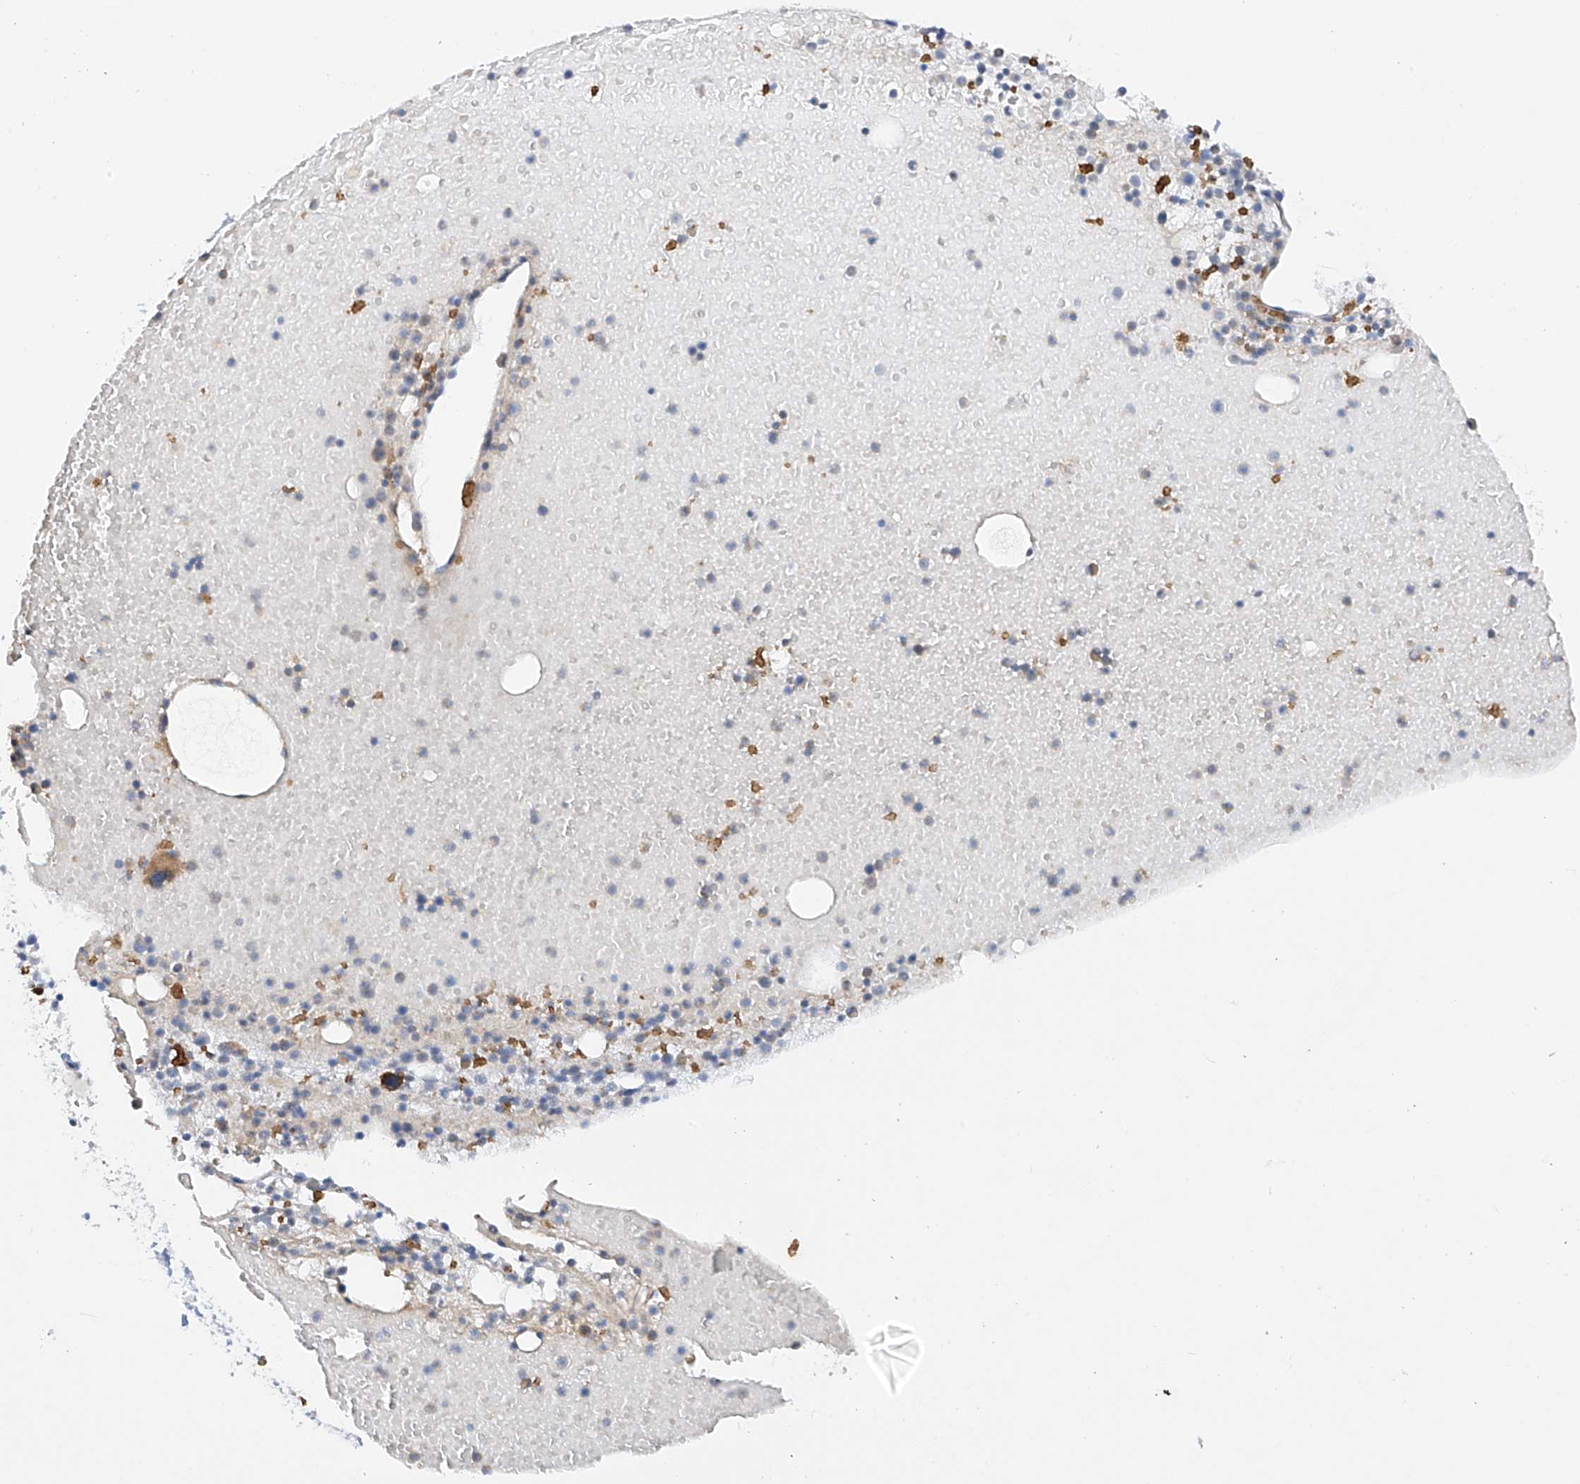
{"staining": {"intensity": "moderate", "quantity": "<25%", "location": "cytoplasmic/membranous"}, "tissue": "bone marrow", "cell_type": "Hematopoietic cells", "image_type": "normal", "snomed": [{"axis": "morphology", "description": "Normal tissue, NOS"}, {"axis": "topography", "description": "Bone marrow"}], "caption": "Bone marrow stained with DAB immunohistochemistry (IHC) exhibits low levels of moderate cytoplasmic/membranous positivity in approximately <25% of hematopoietic cells. The staining was performed using DAB (3,3'-diaminobenzidine), with brown indicating positive protein expression. Nuclei are stained blue with hematoxylin.", "gene": "METTL18", "patient": {"sex": "male", "age": 47}}